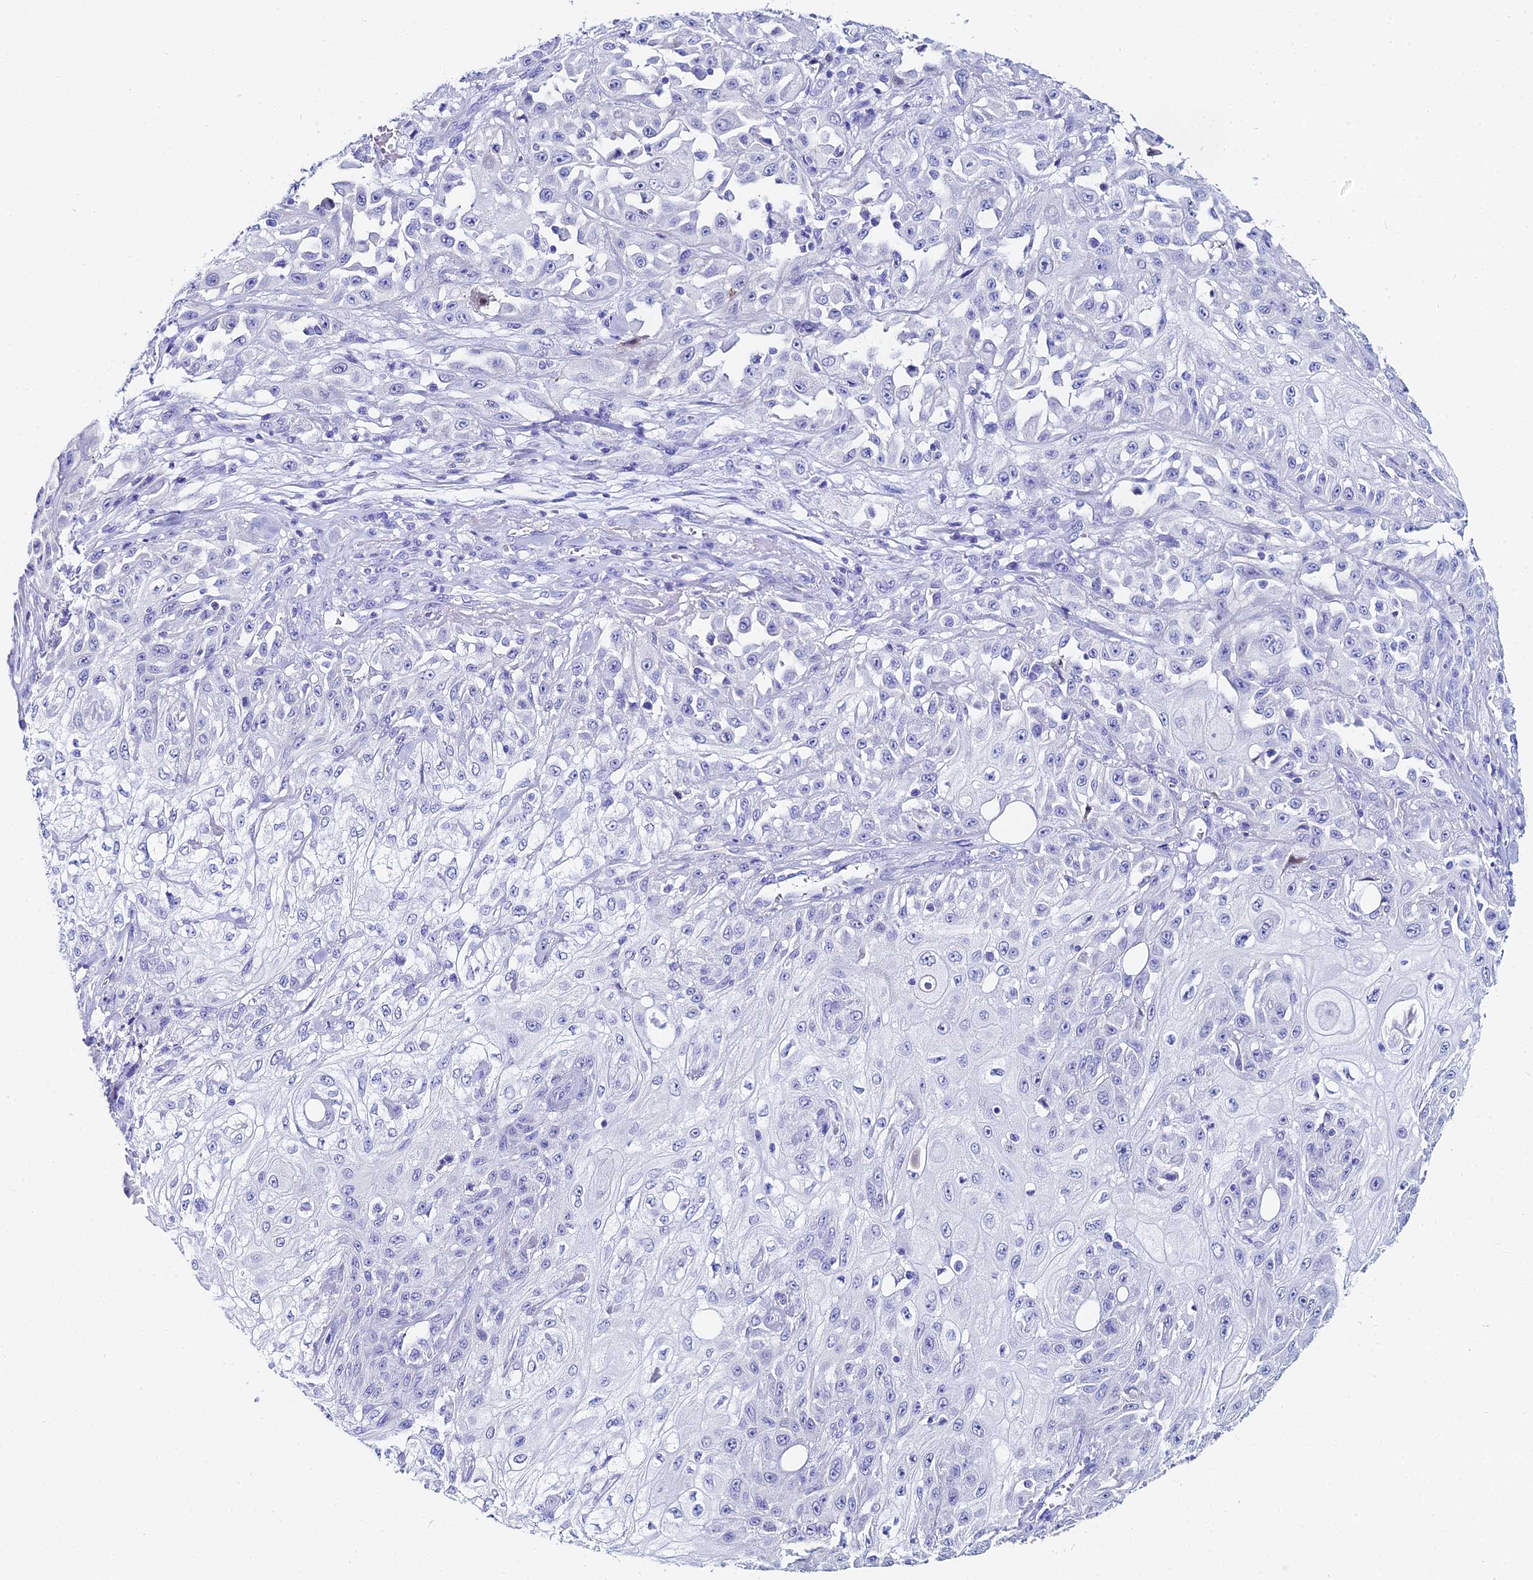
{"staining": {"intensity": "negative", "quantity": "none", "location": "none"}, "tissue": "skin cancer", "cell_type": "Tumor cells", "image_type": "cancer", "snomed": [{"axis": "morphology", "description": "Squamous cell carcinoma, NOS"}, {"axis": "morphology", "description": "Squamous cell carcinoma, metastatic, NOS"}, {"axis": "topography", "description": "Skin"}, {"axis": "topography", "description": "Lymph node"}], "caption": "This image is of skin cancer stained with immunohistochemistry (IHC) to label a protein in brown with the nuclei are counter-stained blue. There is no staining in tumor cells. Brightfield microscopy of immunohistochemistry (IHC) stained with DAB (3,3'-diaminobenzidine) (brown) and hematoxylin (blue), captured at high magnification.", "gene": "HSPA1L", "patient": {"sex": "male", "age": 75}}